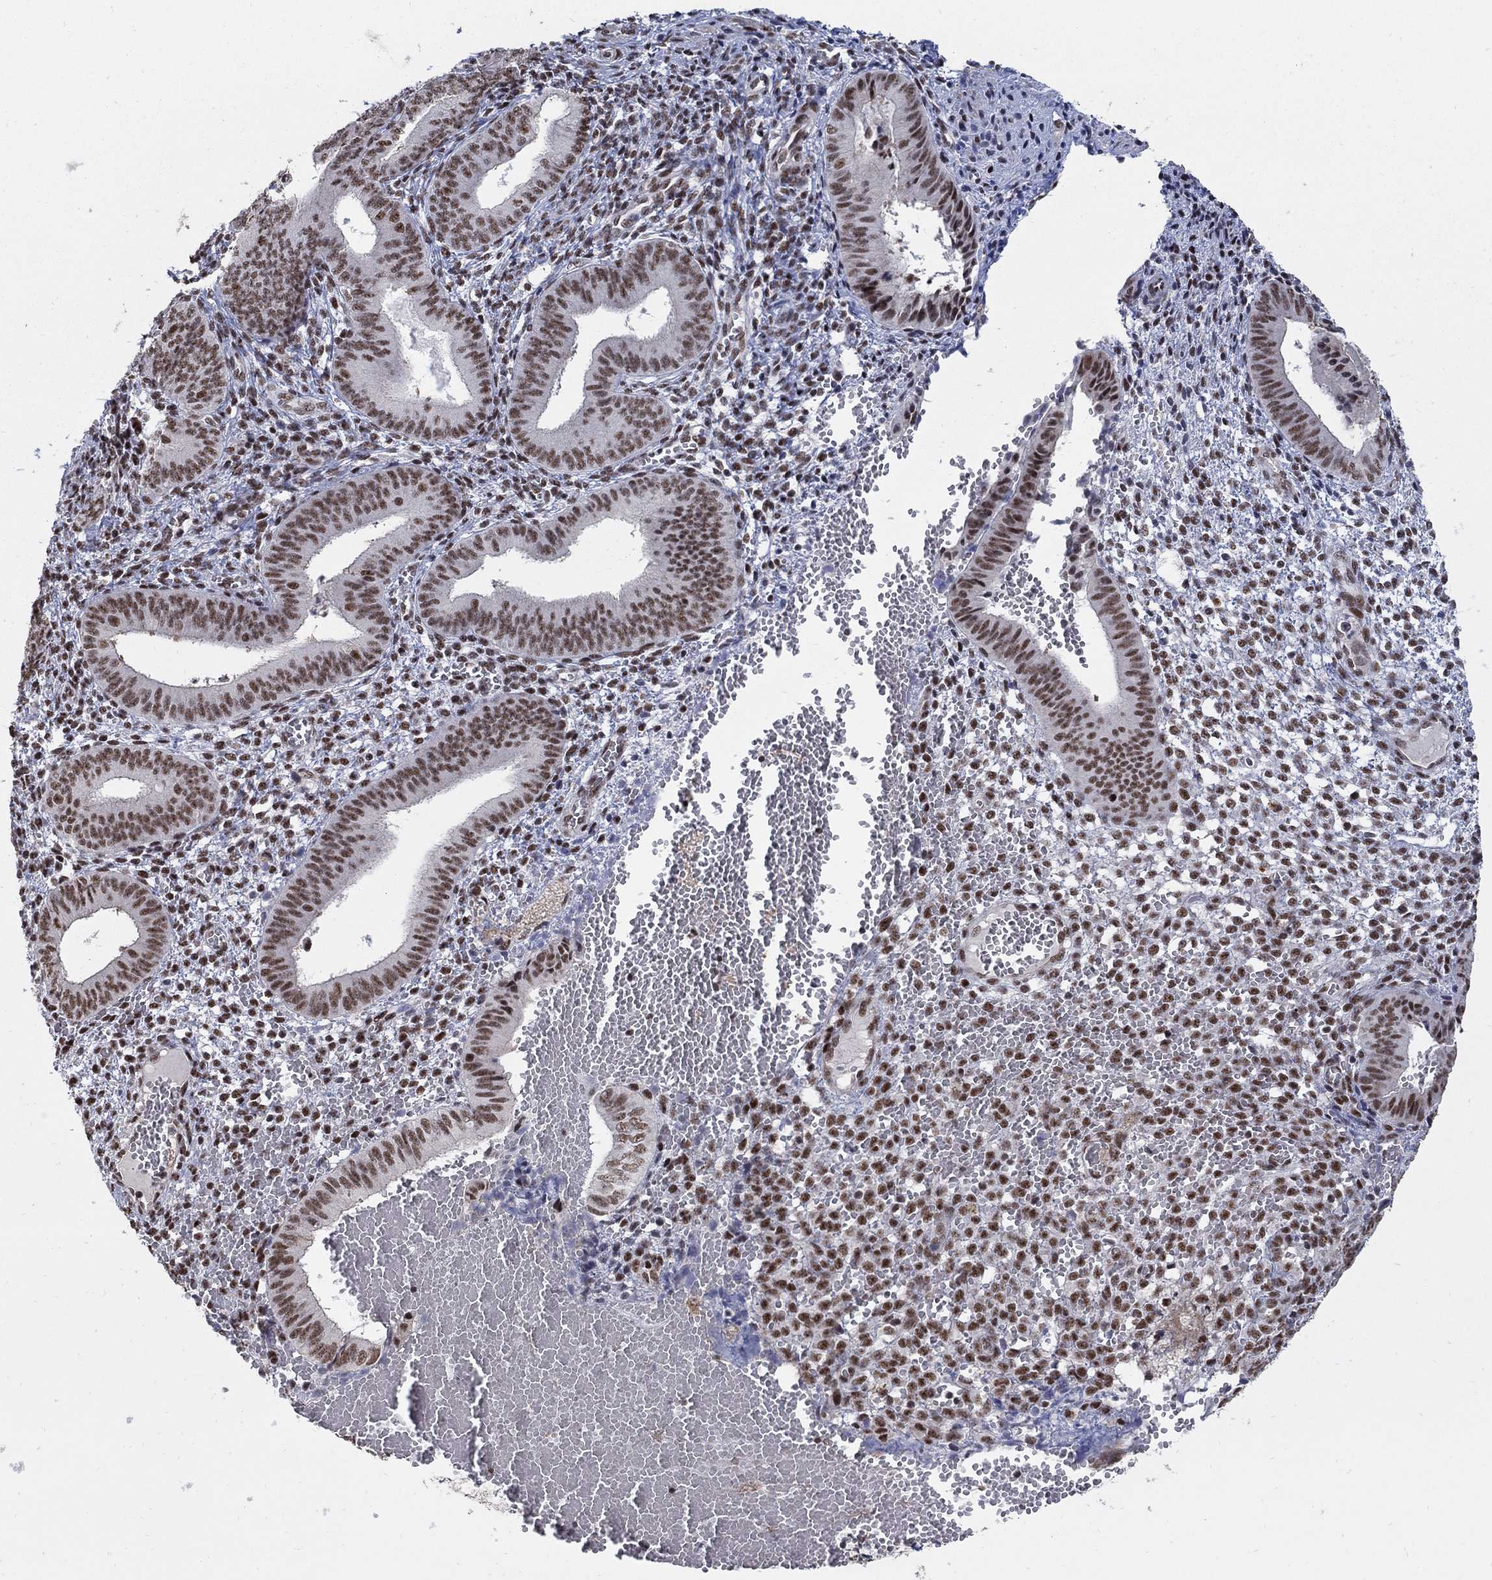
{"staining": {"intensity": "moderate", "quantity": ">75%", "location": "nuclear"}, "tissue": "endometrium", "cell_type": "Cells in endometrial stroma", "image_type": "normal", "snomed": [{"axis": "morphology", "description": "Normal tissue, NOS"}, {"axis": "topography", "description": "Endometrium"}], "caption": "DAB immunohistochemical staining of normal endometrium reveals moderate nuclear protein staining in approximately >75% of cells in endometrial stroma.", "gene": "PNISR", "patient": {"sex": "female", "age": 42}}